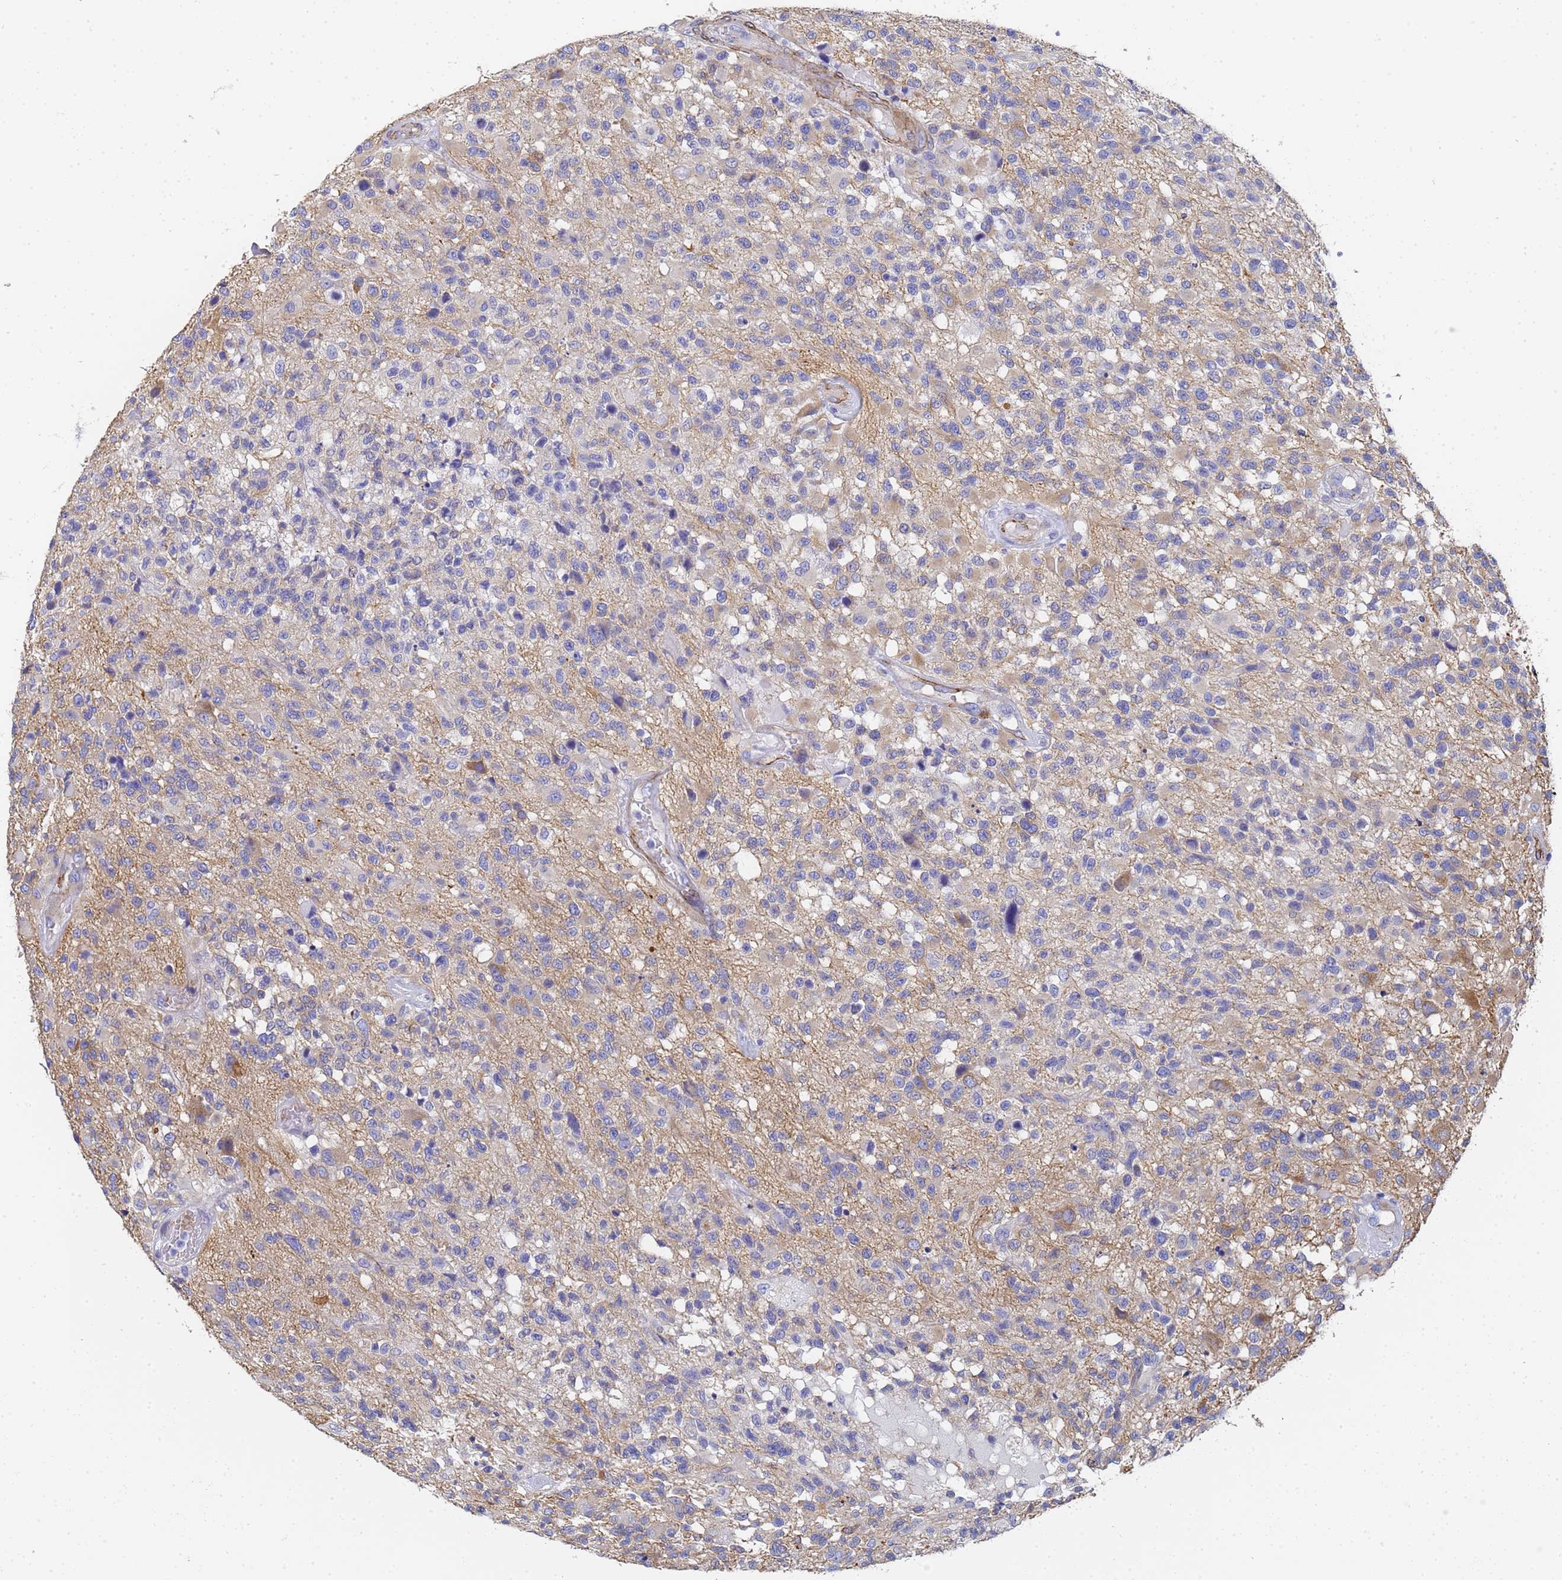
{"staining": {"intensity": "negative", "quantity": "none", "location": "none"}, "tissue": "glioma", "cell_type": "Tumor cells", "image_type": "cancer", "snomed": [{"axis": "morphology", "description": "Glioma, malignant, High grade"}, {"axis": "morphology", "description": "Glioblastoma, NOS"}, {"axis": "topography", "description": "Brain"}], "caption": "DAB (3,3'-diaminobenzidine) immunohistochemical staining of human glioma reveals no significant staining in tumor cells. The staining is performed using DAB (3,3'-diaminobenzidine) brown chromogen with nuclei counter-stained in using hematoxylin.", "gene": "TUBB1", "patient": {"sex": "male", "age": 60}}